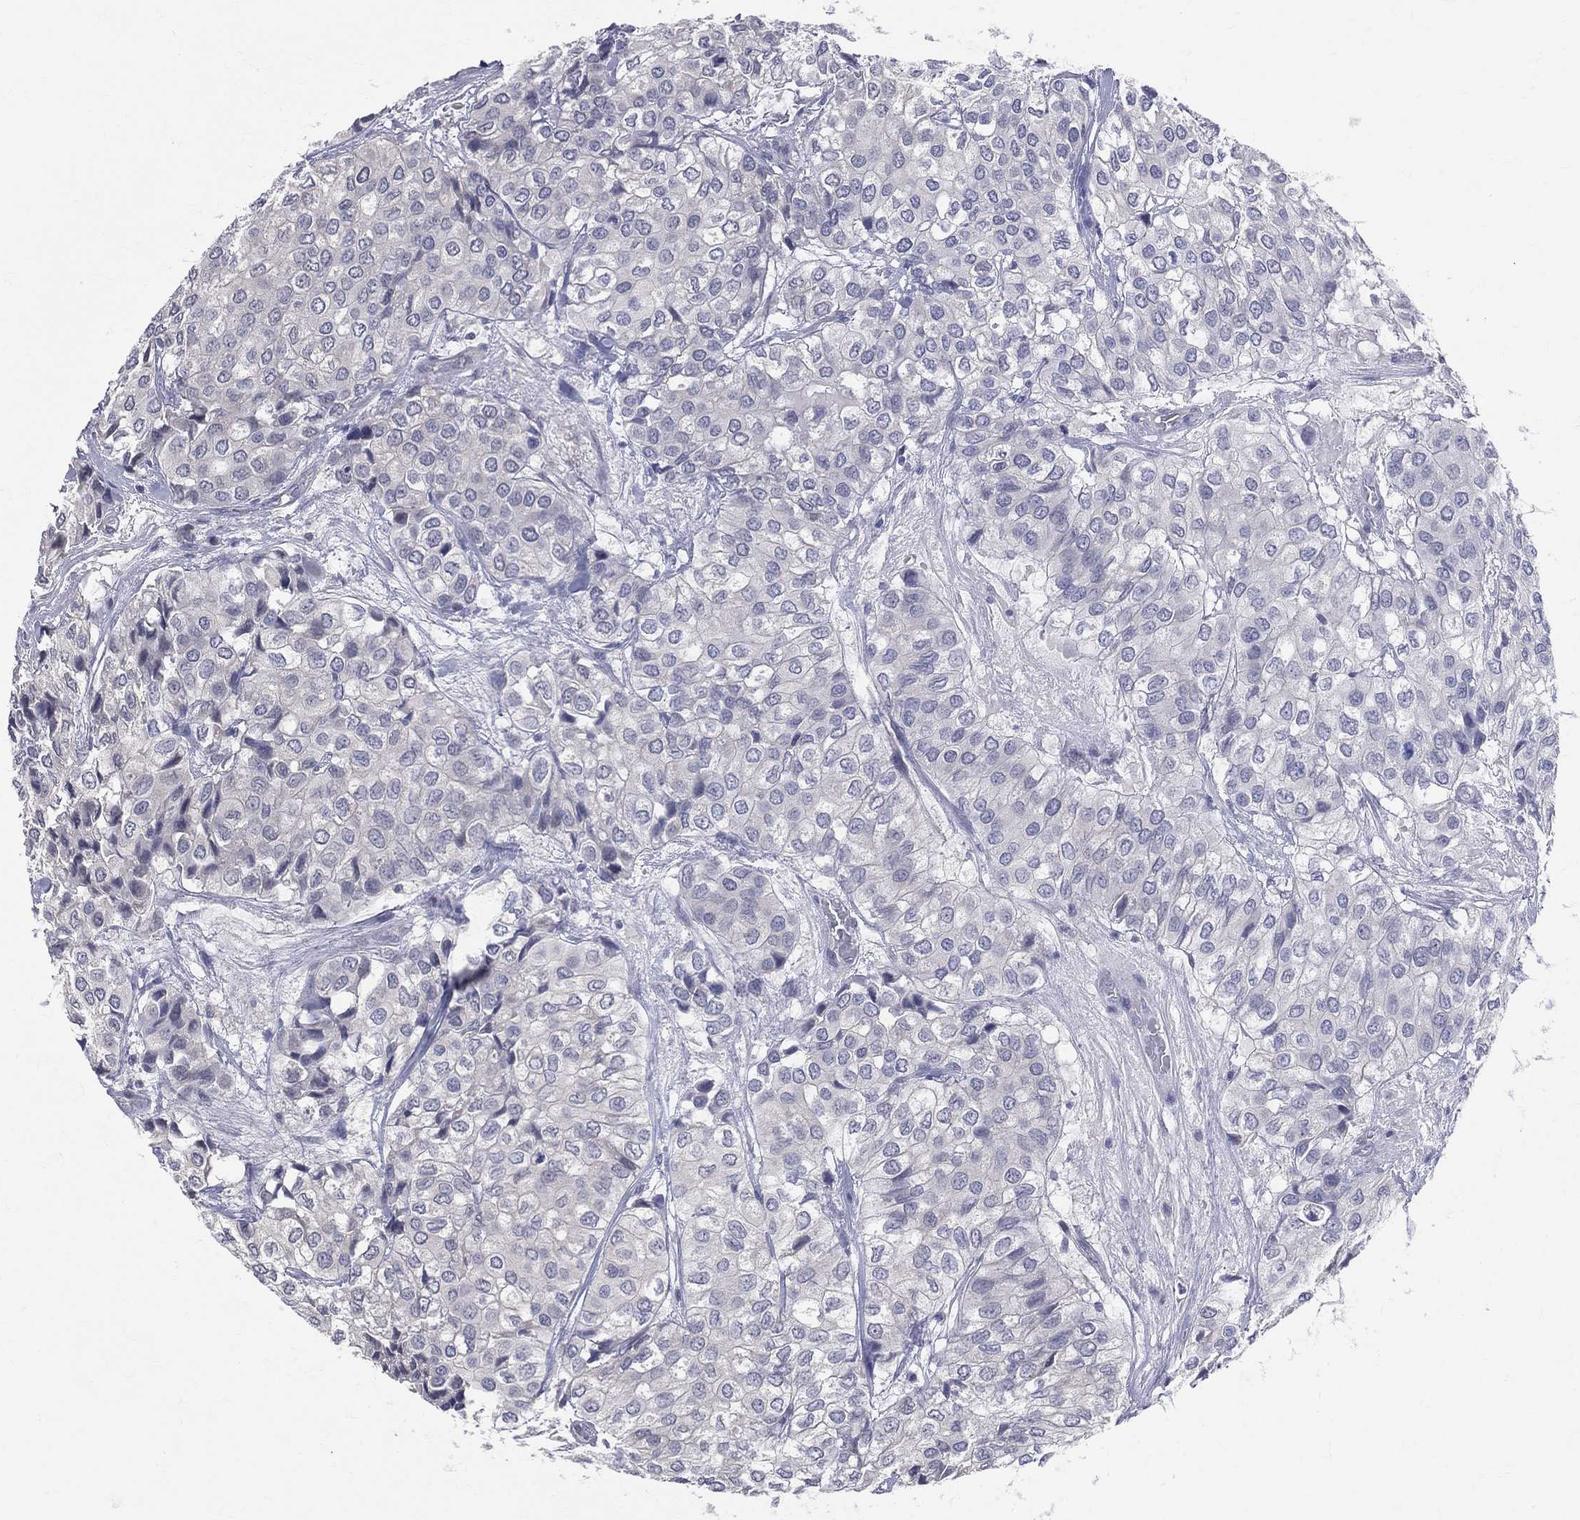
{"staining": {"intensity": "negative", "quantity": "none", "location": "none"}, "tissue": "urothelial cancer", "cell_type": "Tumor cells", "image_type": "cancer", "snomed": [{"axis": "morphology", "description": "Urothelial carcinoma, High grade"}, {"axis": "topography", "description": "Urinary bladder"}], "caption": "Human urothelial cancer stained for a protein using IHC demonstrates no positivity in tumor cells.", "gene": "DLG4", "patient": {"sex": "male", "age": 73}}